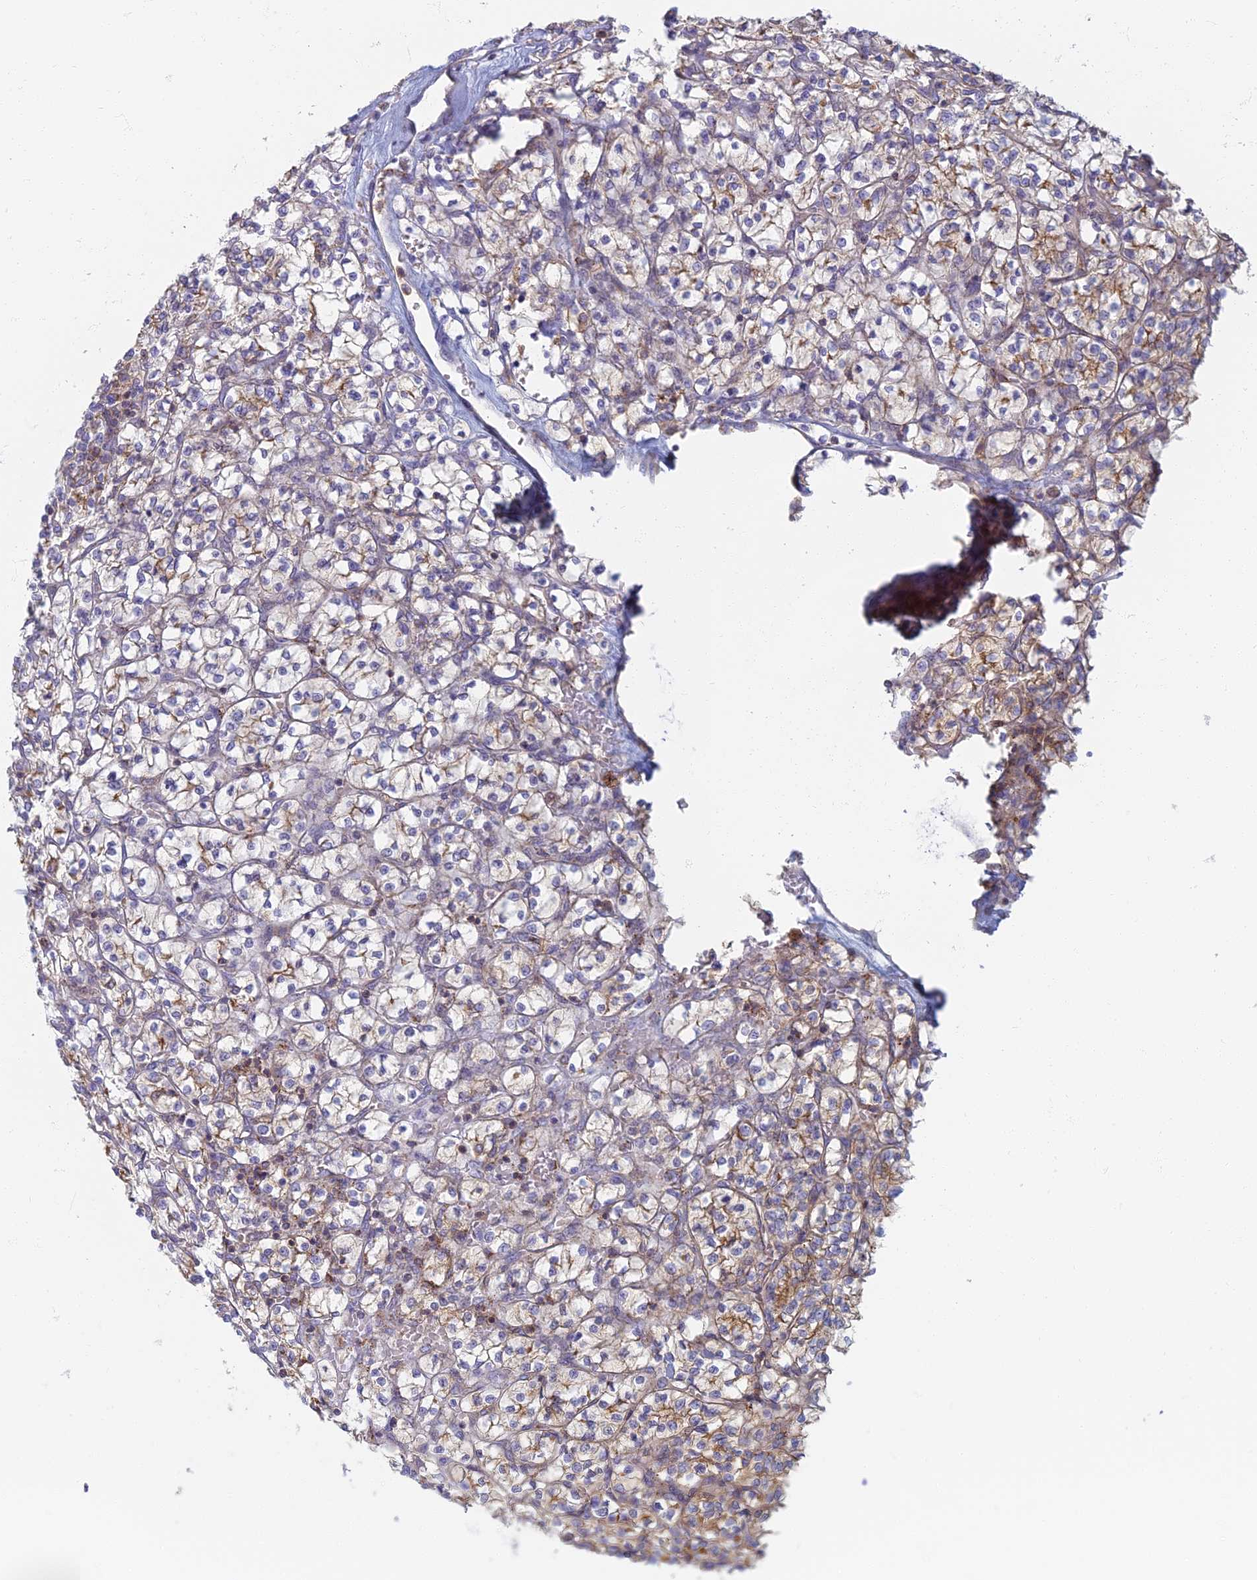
{"staining": {"intensity": "weak", "quantity": "<25%", "location": "cytoplasmic/membranous"}, "tissue": "renal cancer", "cell_type": "Tumor cells", "image_type": "cancer", "snomed": [{"axis": "morphology", "description": "Adenocarcinoma, NOS"}, {"axis": "topography", "description": "Kidney"}], "caption": "Histopathology image shows no protein positivity in tumor cells of adenocarcinoma (renal) tissue.", "gene": "CHMP4B", "patient": {"sex": "female", "age": 64}}